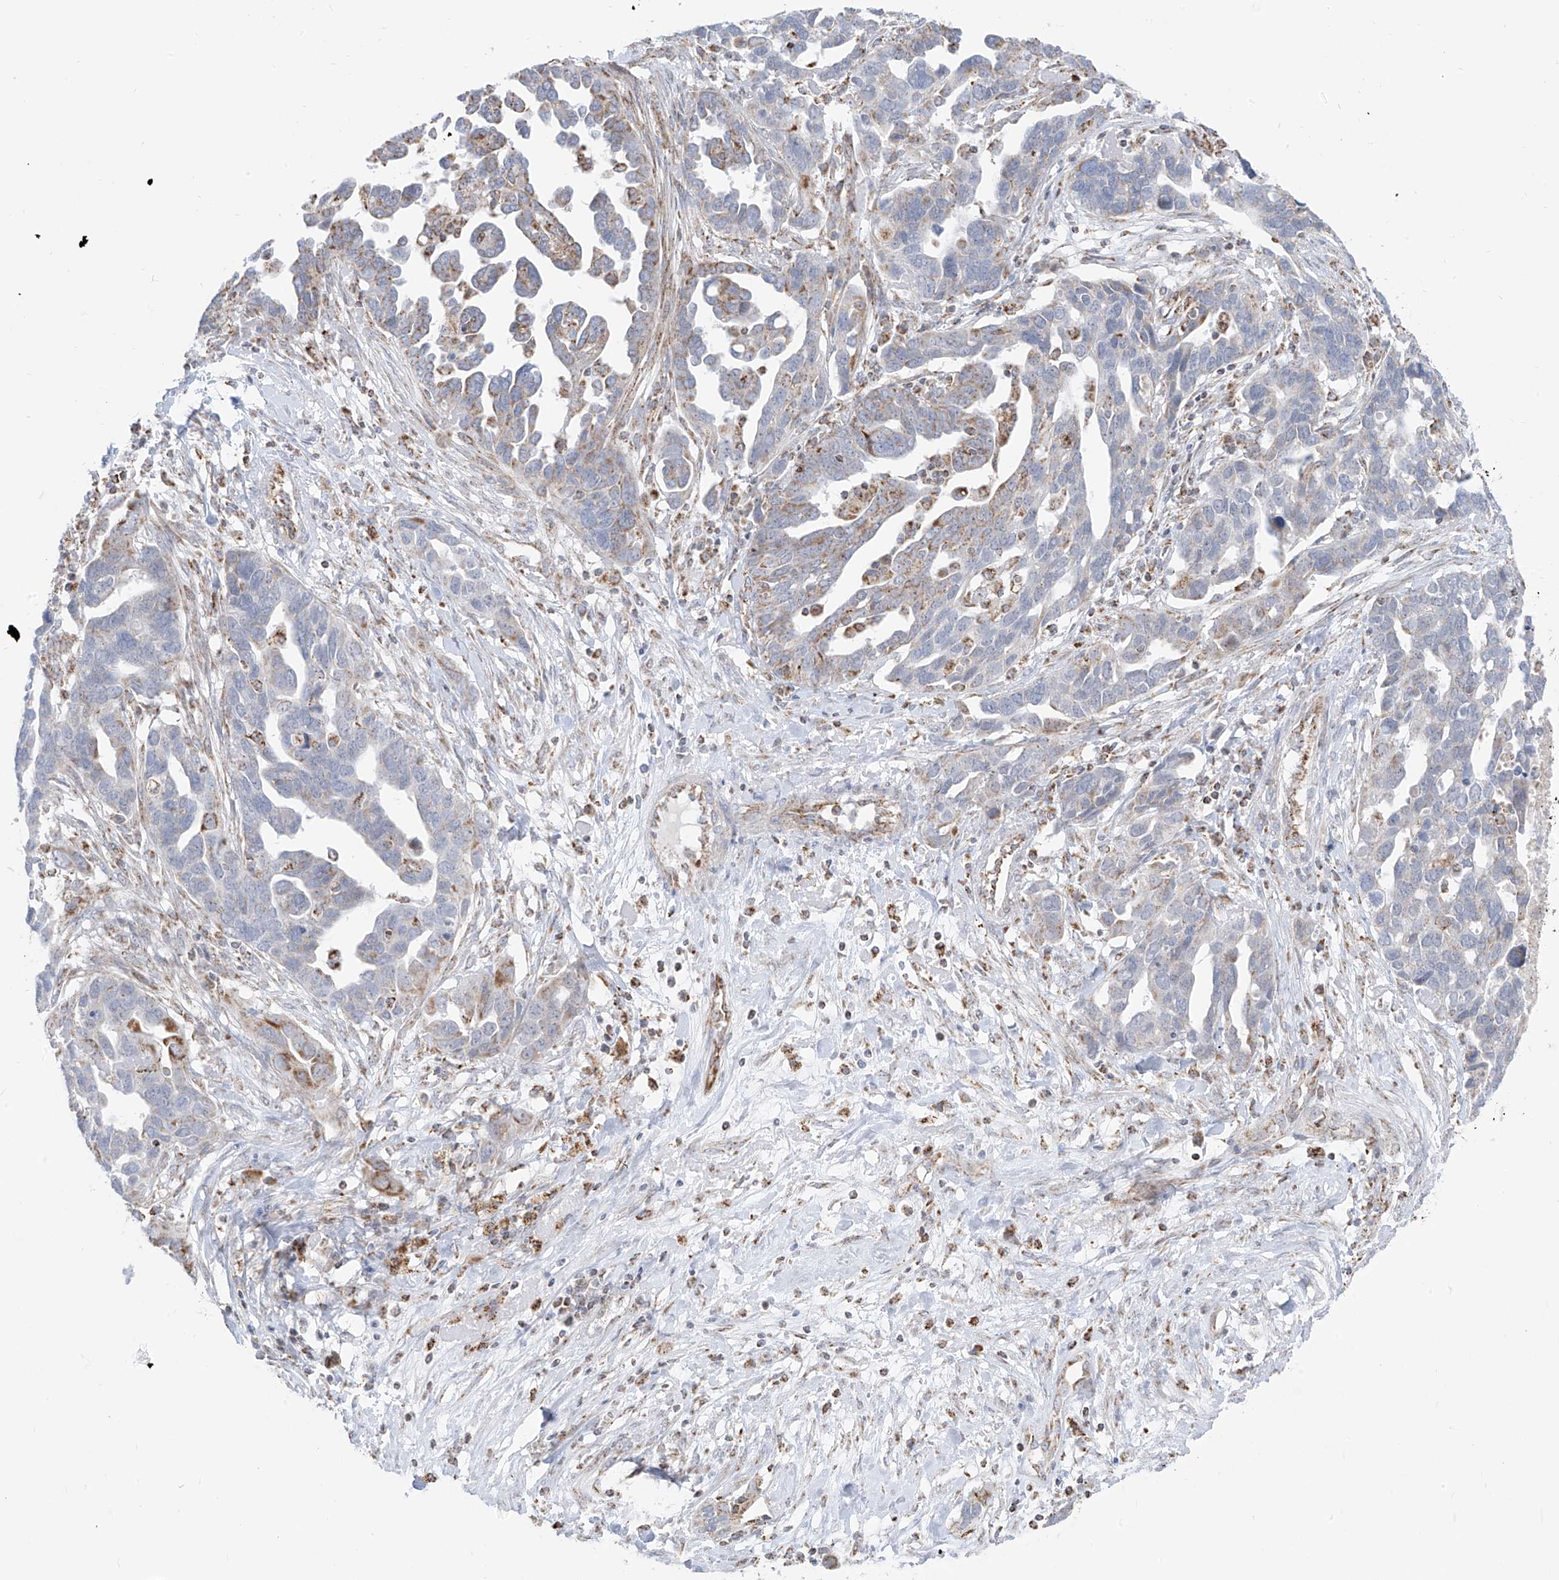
{"staining": {"intensity": "moderate", "quantity": "<25%", "location": "cytoplasmic/membranous"}, "tissue": "ovarian cancer", "cell_type": "Tumor cells", "image_type": "cancer", "snomed": [{"axis": "morphology", "description": "Cystadenocarcinoma, serous, NOS"}, {"axis": "topography", "description": "Ovary"}], "caption": "Brown immunohistochemical staining in serous cystadenocarcinoma (ovarian) shows moderate cytoplasmic/membranous expression in about <25% of tumor cells.", "gene": "ETHE1", "patient": {"sex": "female", "age": 54}}